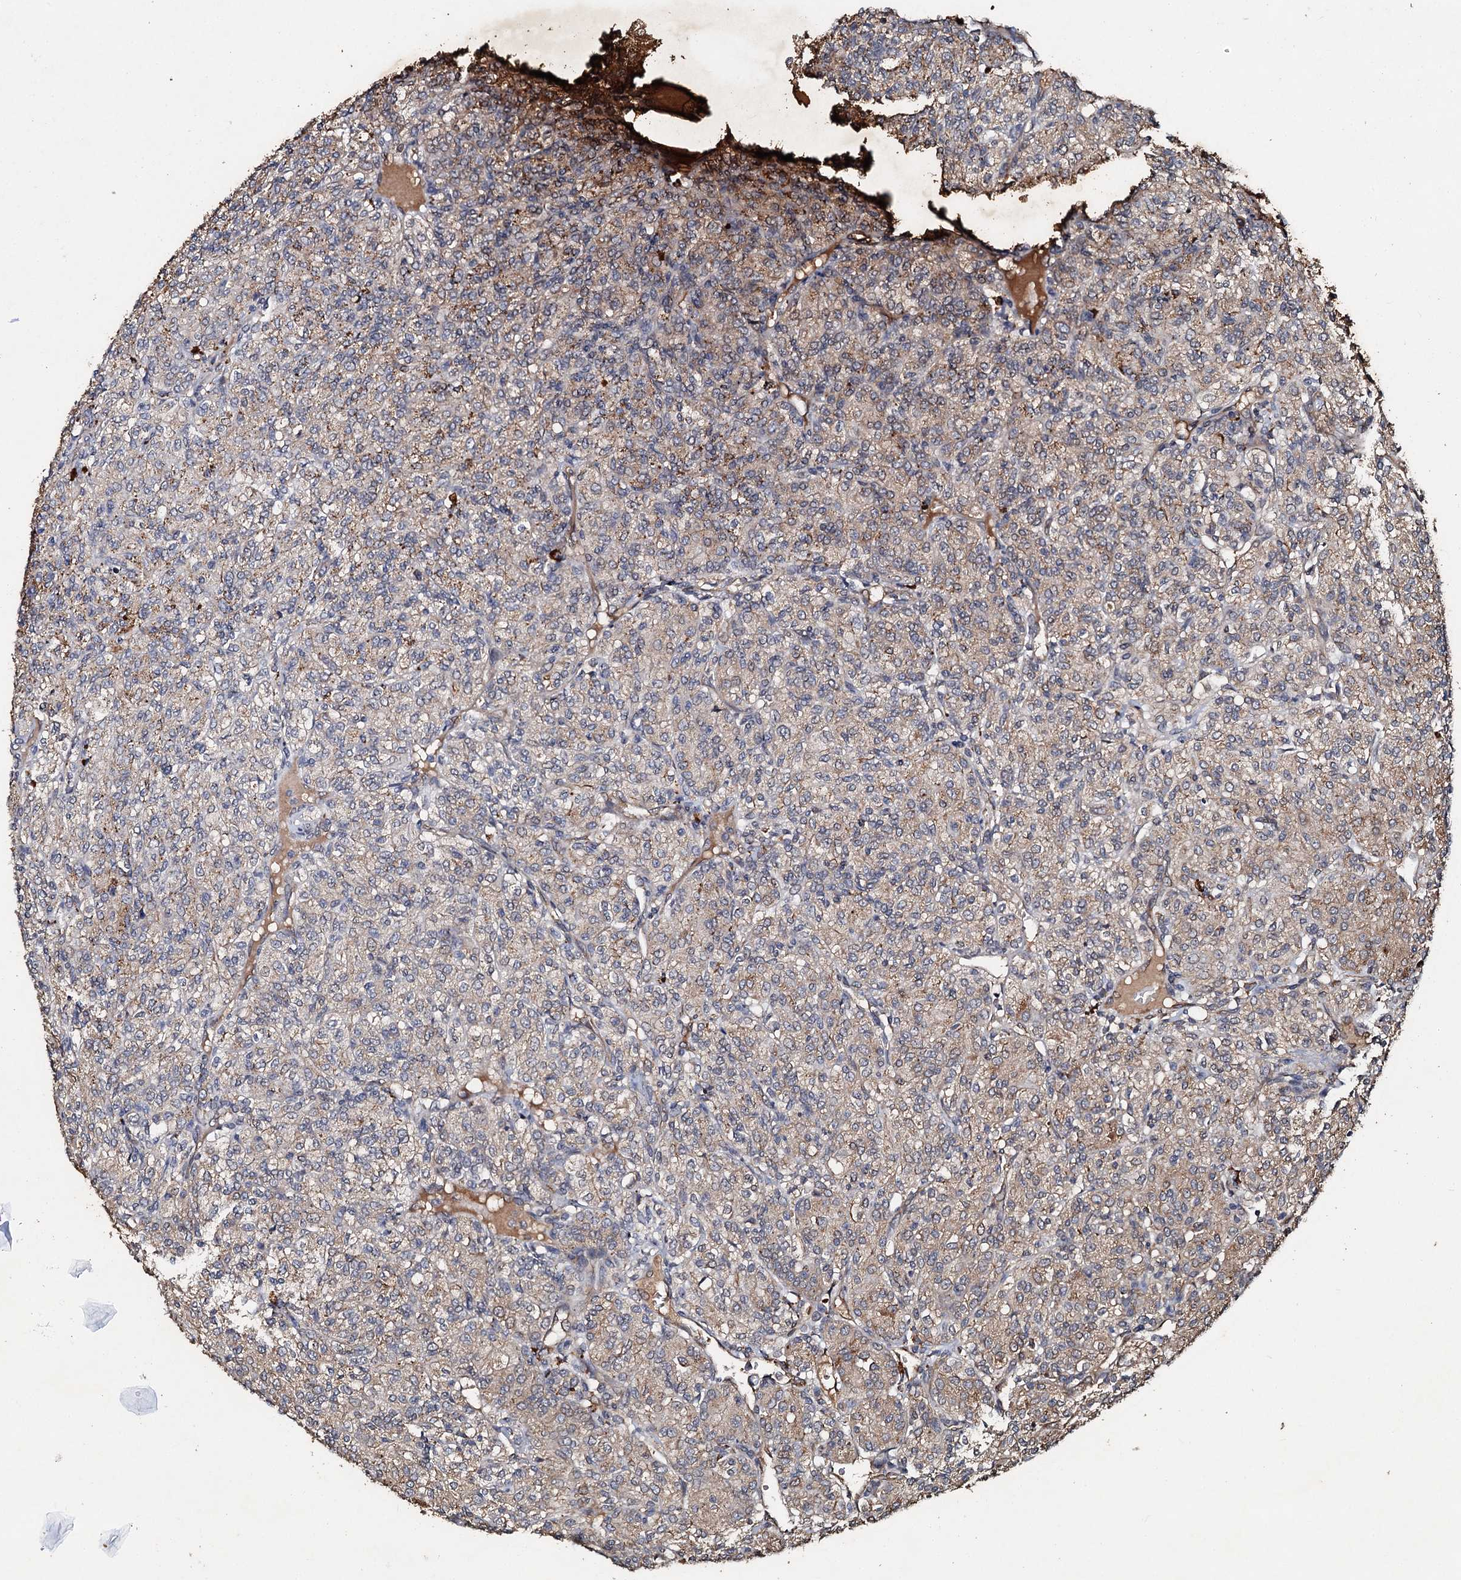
{"staining": {"intensity": "weak", "quantity": "<25%", "location": "cytoplasmic/membranous"}, "tissue": "renal cancer", "cell_type": "Tumor cells", "image_type": "cancer", "snomed": [{"axis": "morphology", "description": "Adenocarcinoma, NOS"}, {"axis": "topography", "description": "Kidney"}], "caption": "This is an IHC histopathology image of adenocarcinoma (renal). There is no expression in tumor cells.", "gene": "ADAMTS10", "patient": {"sex": "male", "age": 77}}